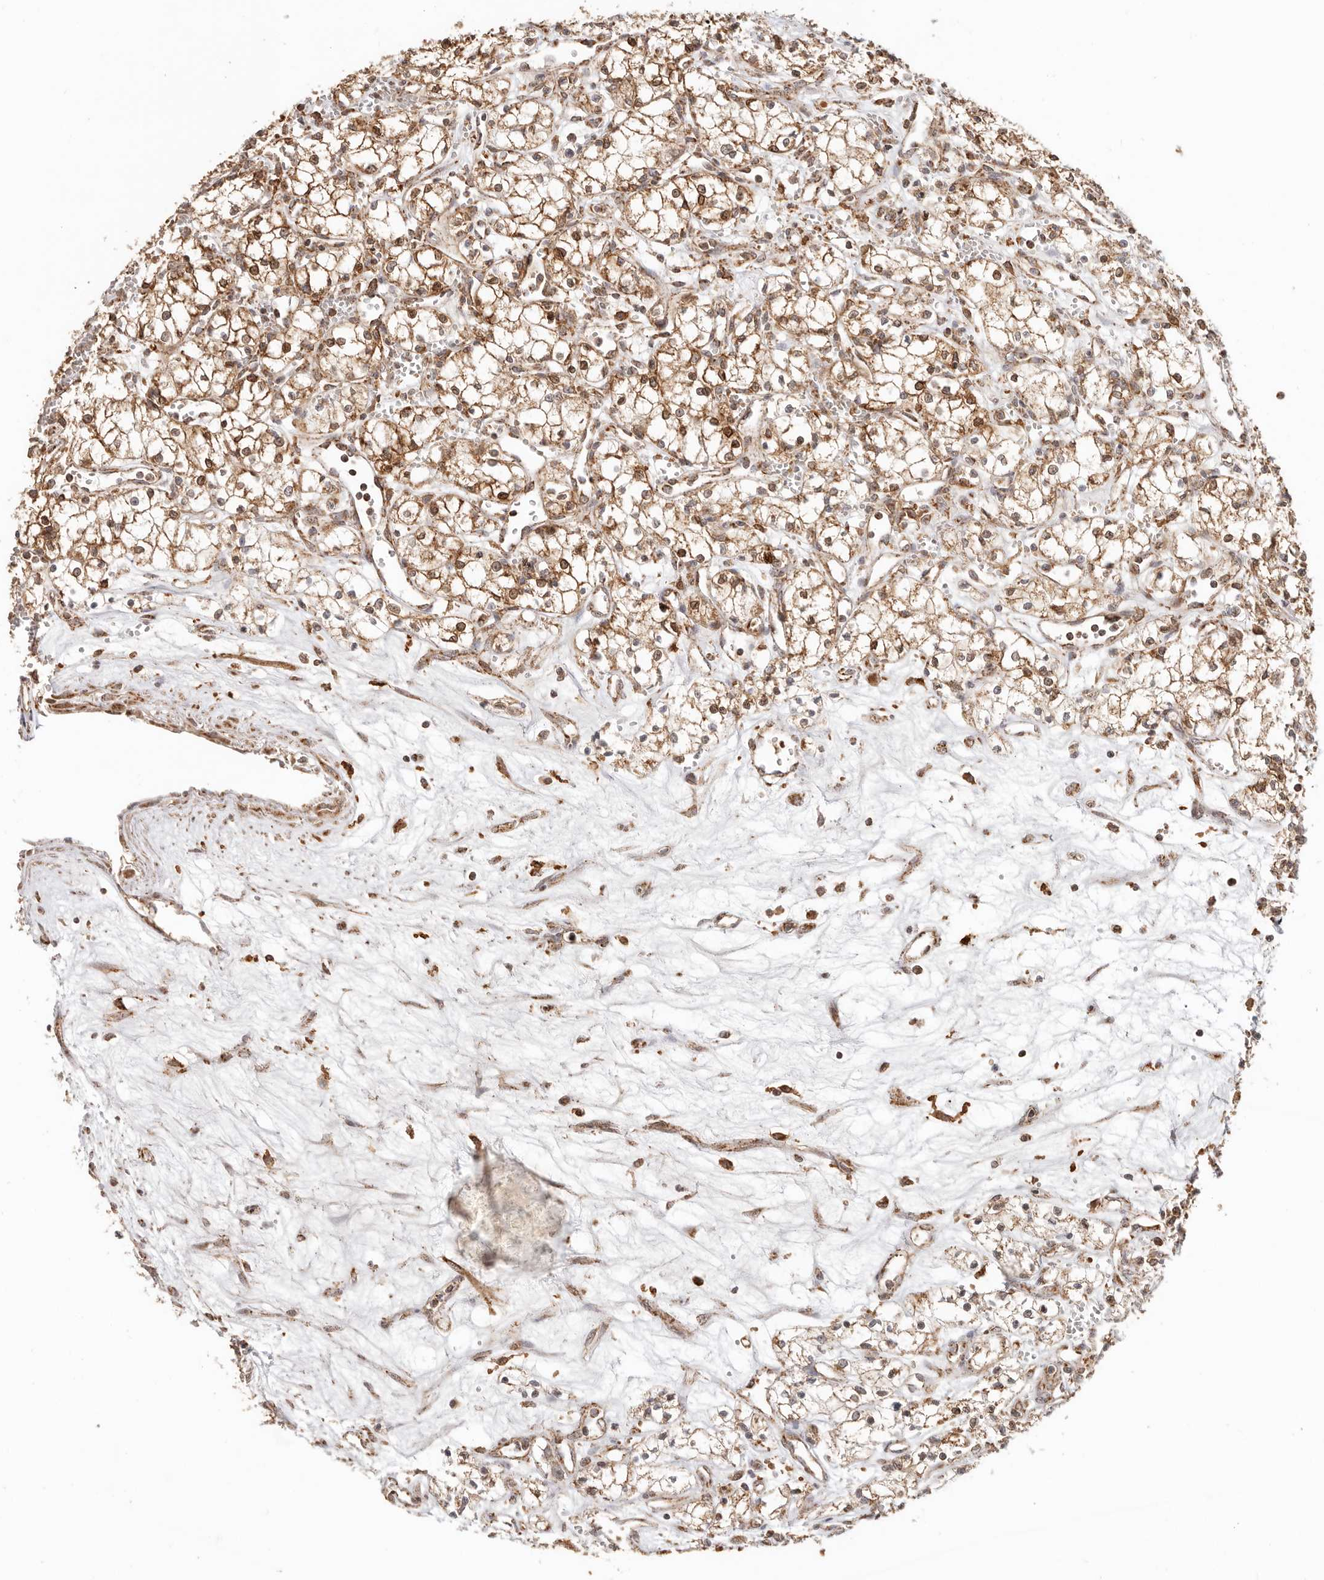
{"staining": {"intensity": "moderate", "quantity": ">75%", "location": "cytoplasmic/membranous"}, "tissue": "renal cancer", "cell_type": "Tumor cells", "image_type": "cancer", "snomed": [{"axis": "morphology", "description": "Adenocarcinoma, NOS"}, {"axis": "topography", "description": "Kidney"}], "caption": "Brown immunohistochemical staining in human renal adenocarcinoma reveals moderate cytoplasmic/membranous expression in approximately >75% of tumor cells. (Brightfield microscopy of DAB IHC at high magnification).", "gene": "NDUFB11", "patient": {"sex": "male", "age": 59}}